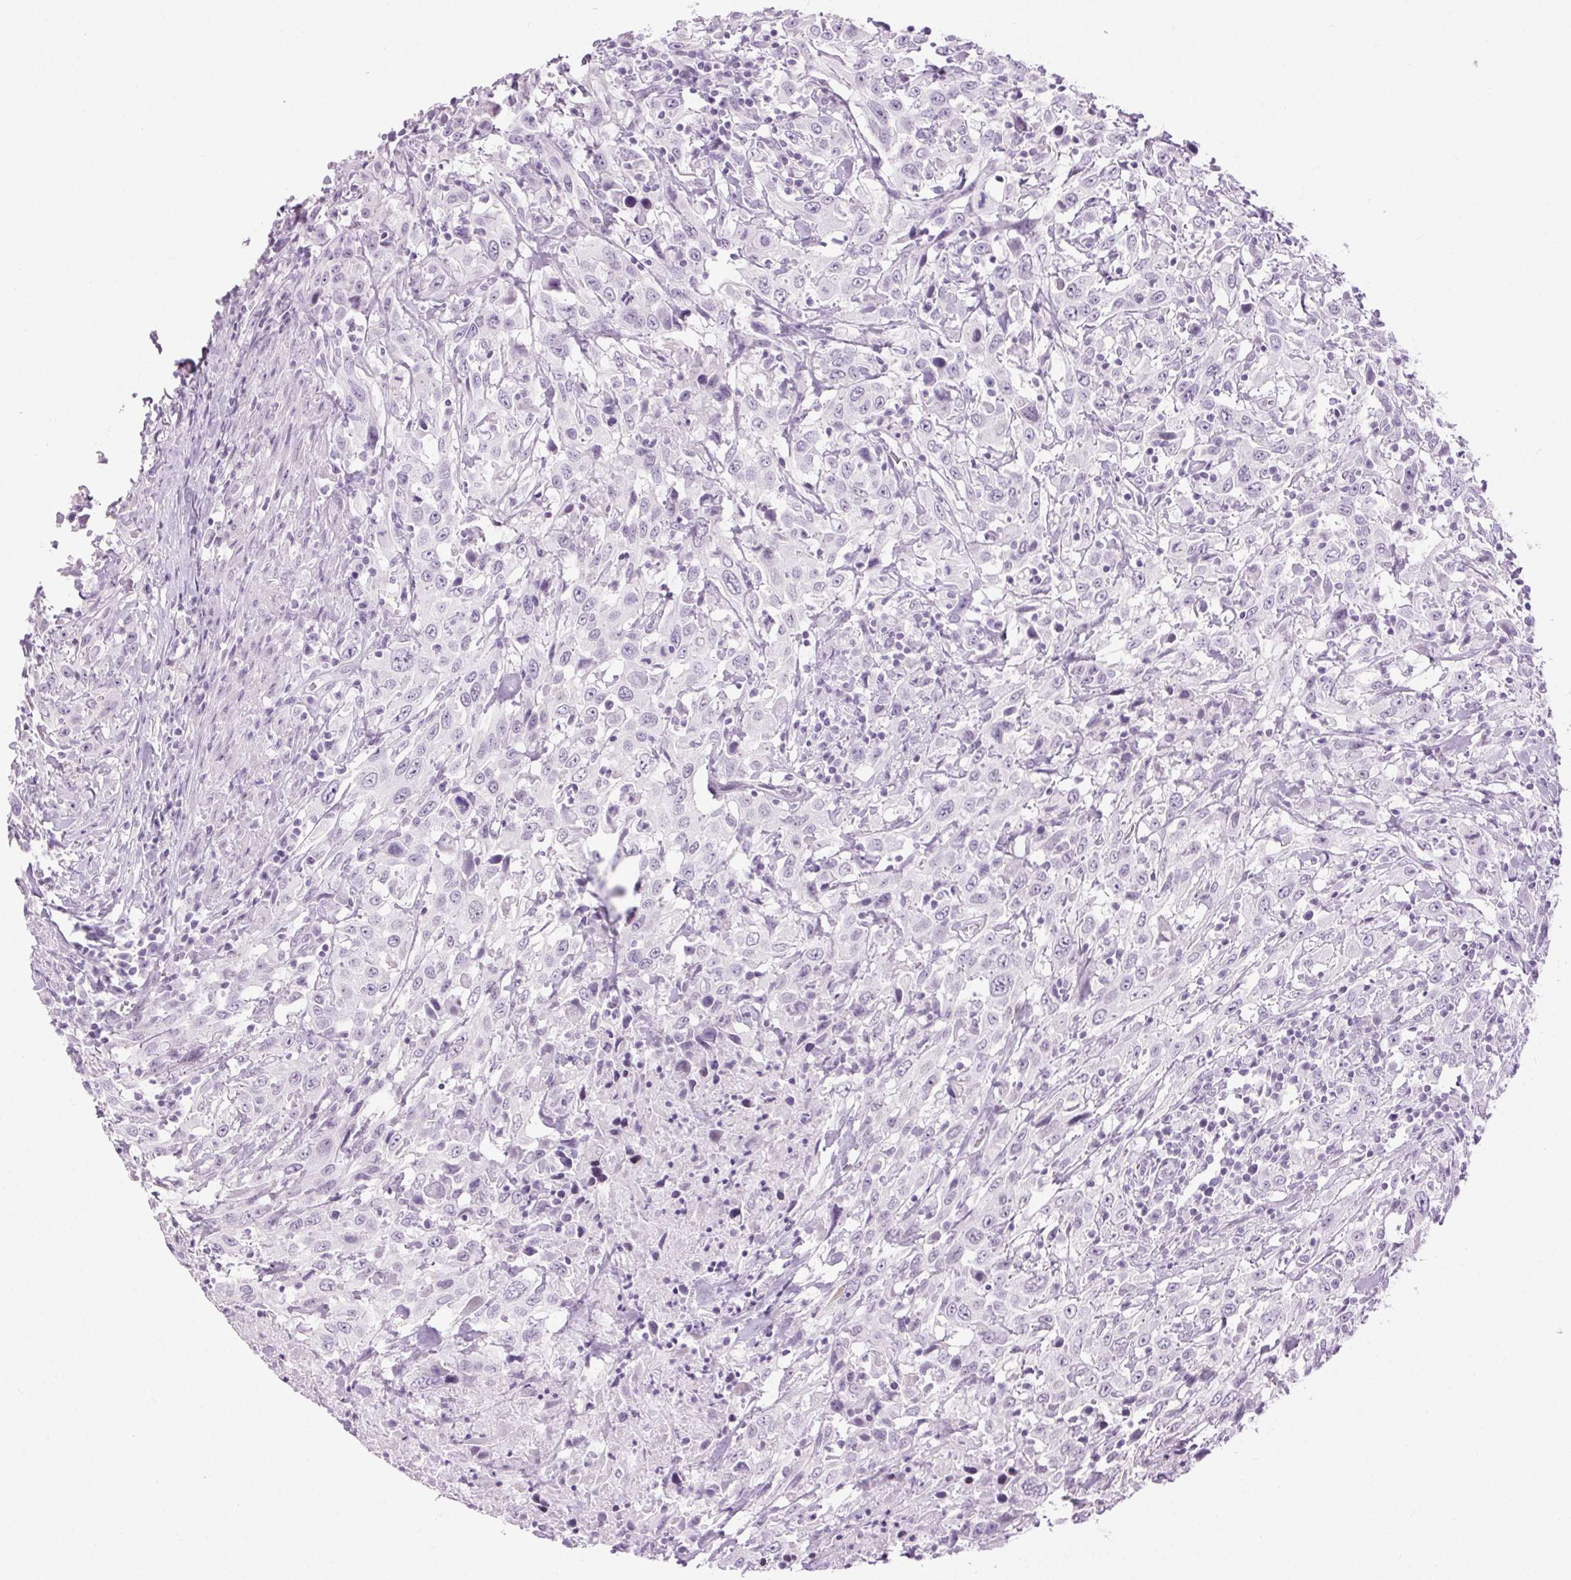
{"staining": {"intensity": "negative", "quantity": "none", "location": "none"}, "tissue": "urothelial cancer", "cell_type": "Tumor cells", "image_type": "cancer", "snomed": [{"axis": "morphology", "description": "Urothelial carcinoma, High grade"}, {"axis": "topography", "description": "Urinary bladder"}], "caption": "Urothelial cancer was stained to show a protein in brown. There is no significant staining in tumor cells. (Brightfield microscopy of DAB immunohistochemistry at high magnification).", "gene": "BEND2", "patient": {"sex": "male", "age": 61}}